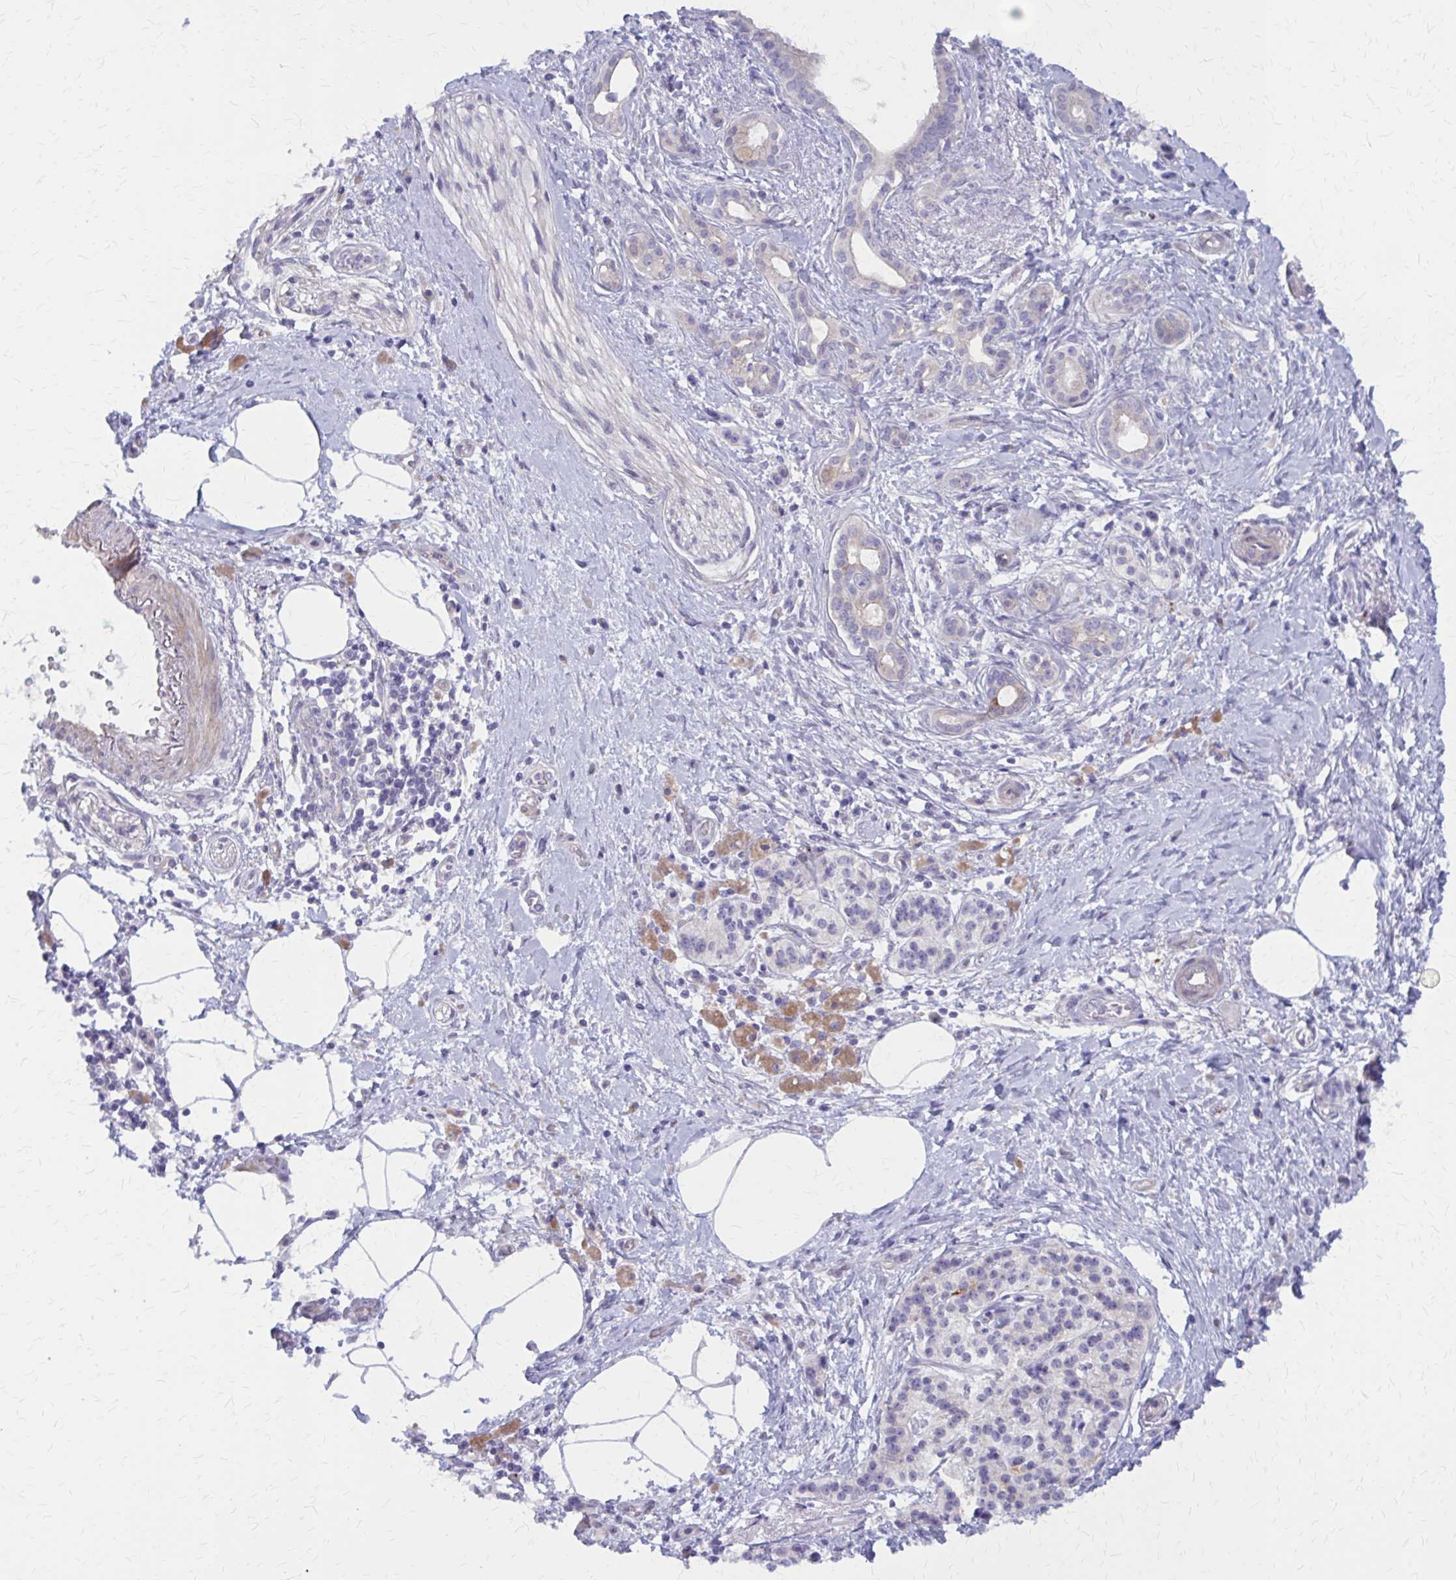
{"staining": {"intensity": "moderate", "quantity": "<25%", "location": "cytoplasmic/membranous"}, "tissue": "pancreatic cancer", "cell_type": "Tumor cells", "image_type": "cancer", "snomed": [{"axis": "morphology", "description": "Adenocarcinoma, NOS"}, {"axis": "topography", "description": "Pancreas"}], "caption": "A brown stain highlights moderate cytoplasmic/membranous staining of a protein in adenocarcinoma (pancreatic) tumor cells.", "gene": "GLYATL2", "patient": {"sex": "male", "age": 71}}